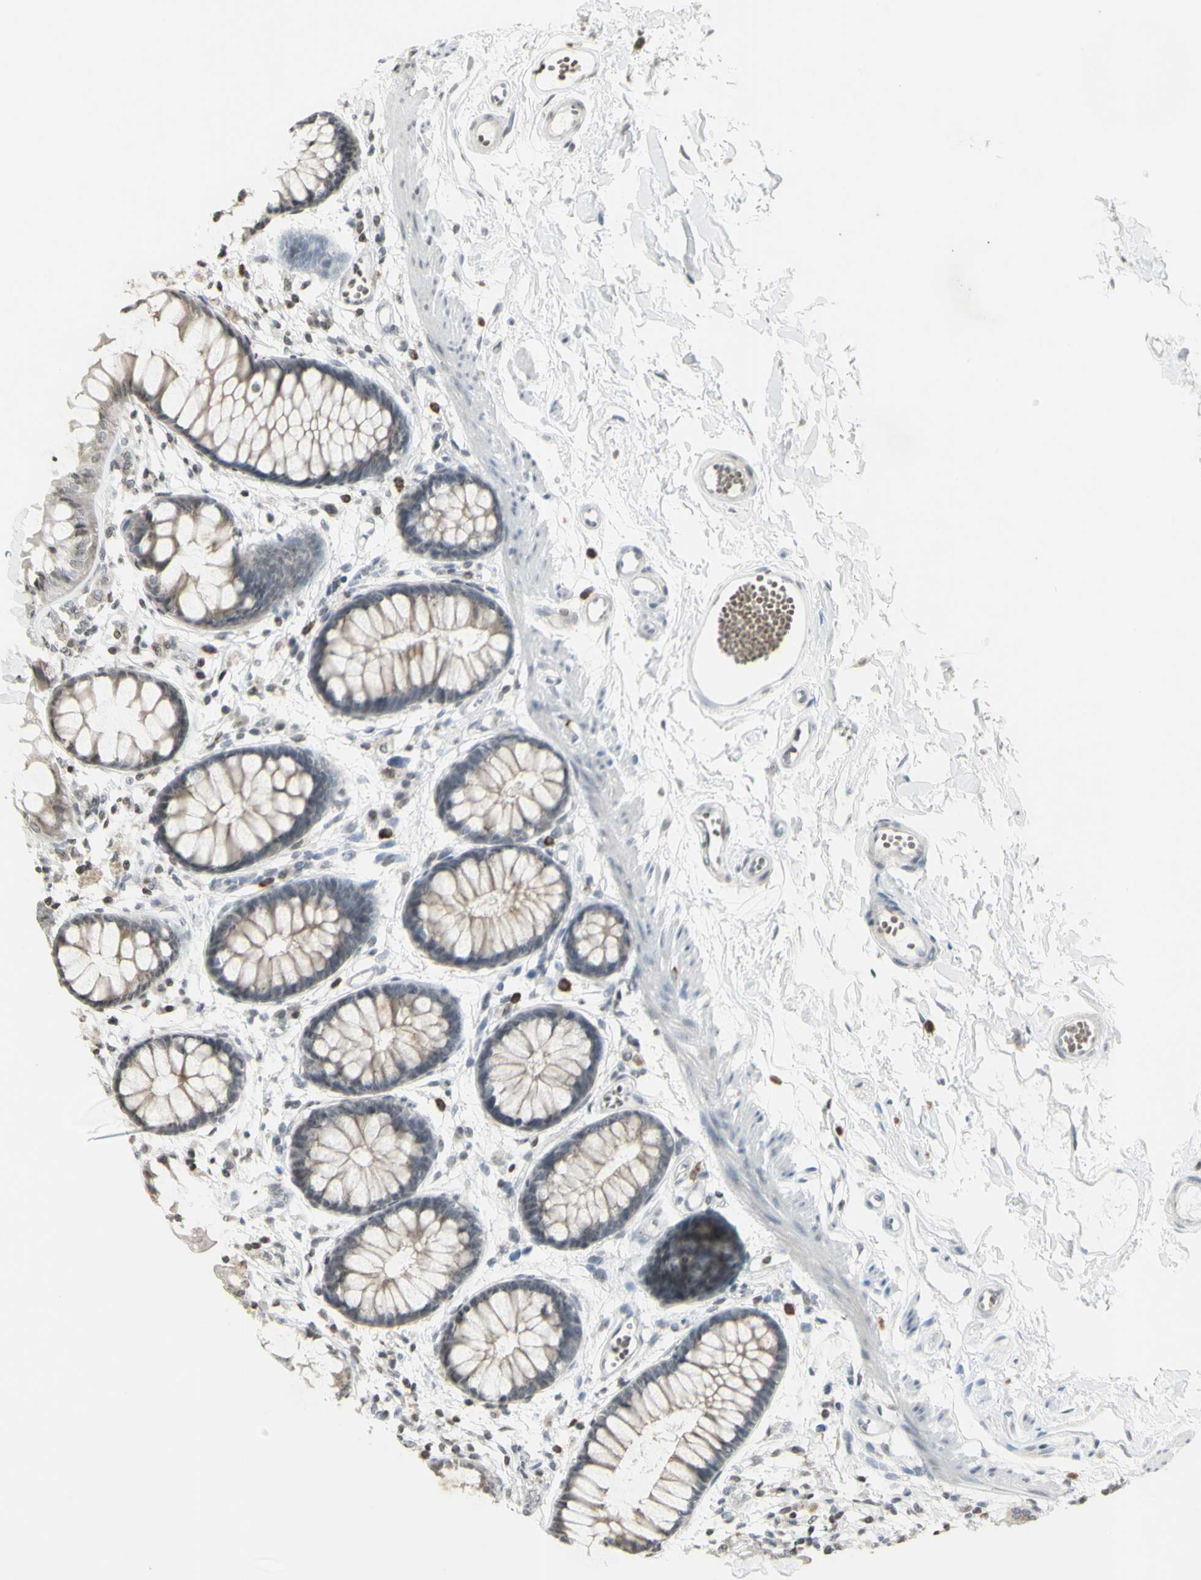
{"staining": {"intensity": "moderate", "quantity": "<25%", "location": "cytoplasmic/membranous"}, "tissue": "rectum", "cell_type": "Glandular cells", "image_type": "normal", "snomed": [{"axis": "morphology", "description": "Normal tissue, NOS"}, {"axis": "topography", "description": "Rectum"}], "caption": "Human rectum stained with a brown dye reveals moderate cytoplasmic/membranous positive positivity in approximately <25% of glandular cells.", "gene": "MUC5AC", "patient": {"sex": "female", "age": 66}}